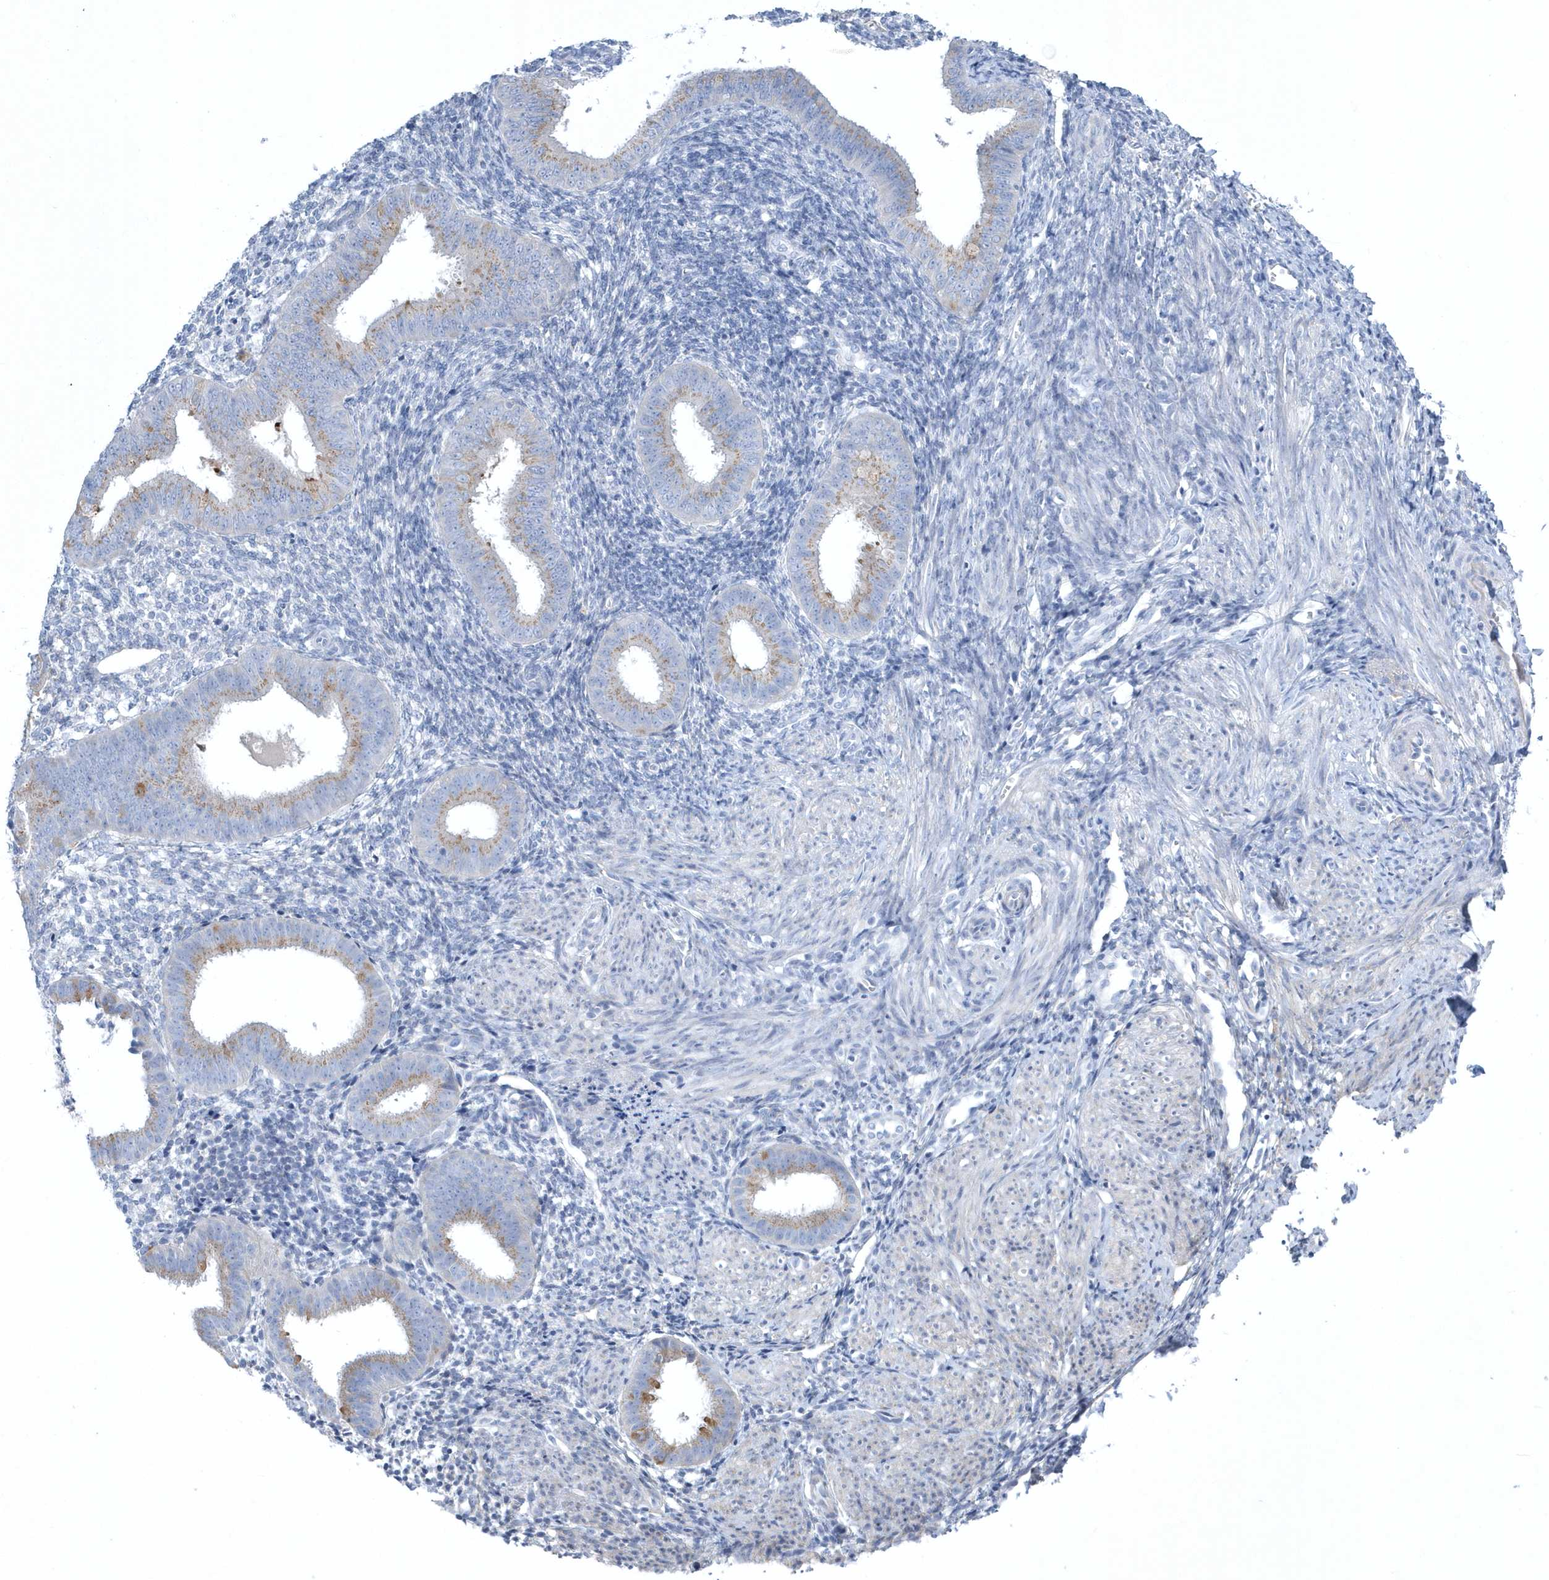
{"staining": {"intensity": "negative", "quantity": "none", "location": "none"}, "tissue": "endometrium", "cell_type": "Cells in endometrial stroma", "image_type": "normal", "snomed": [{"axis": "morphology", "description": "Normal tissue, NOS"}, {"axis": "topography", "description": "Uterus"}, {"axis": "topography", "description": "Endometrium"}], "caption": "IHC micrograph of unremarkable endometrium: endometrium stained with DAB reveals no significant protein positivity in cells in endometrial stroma.", "gene": "SPATA18", "patient": {"sex": "female", "age": 48}}